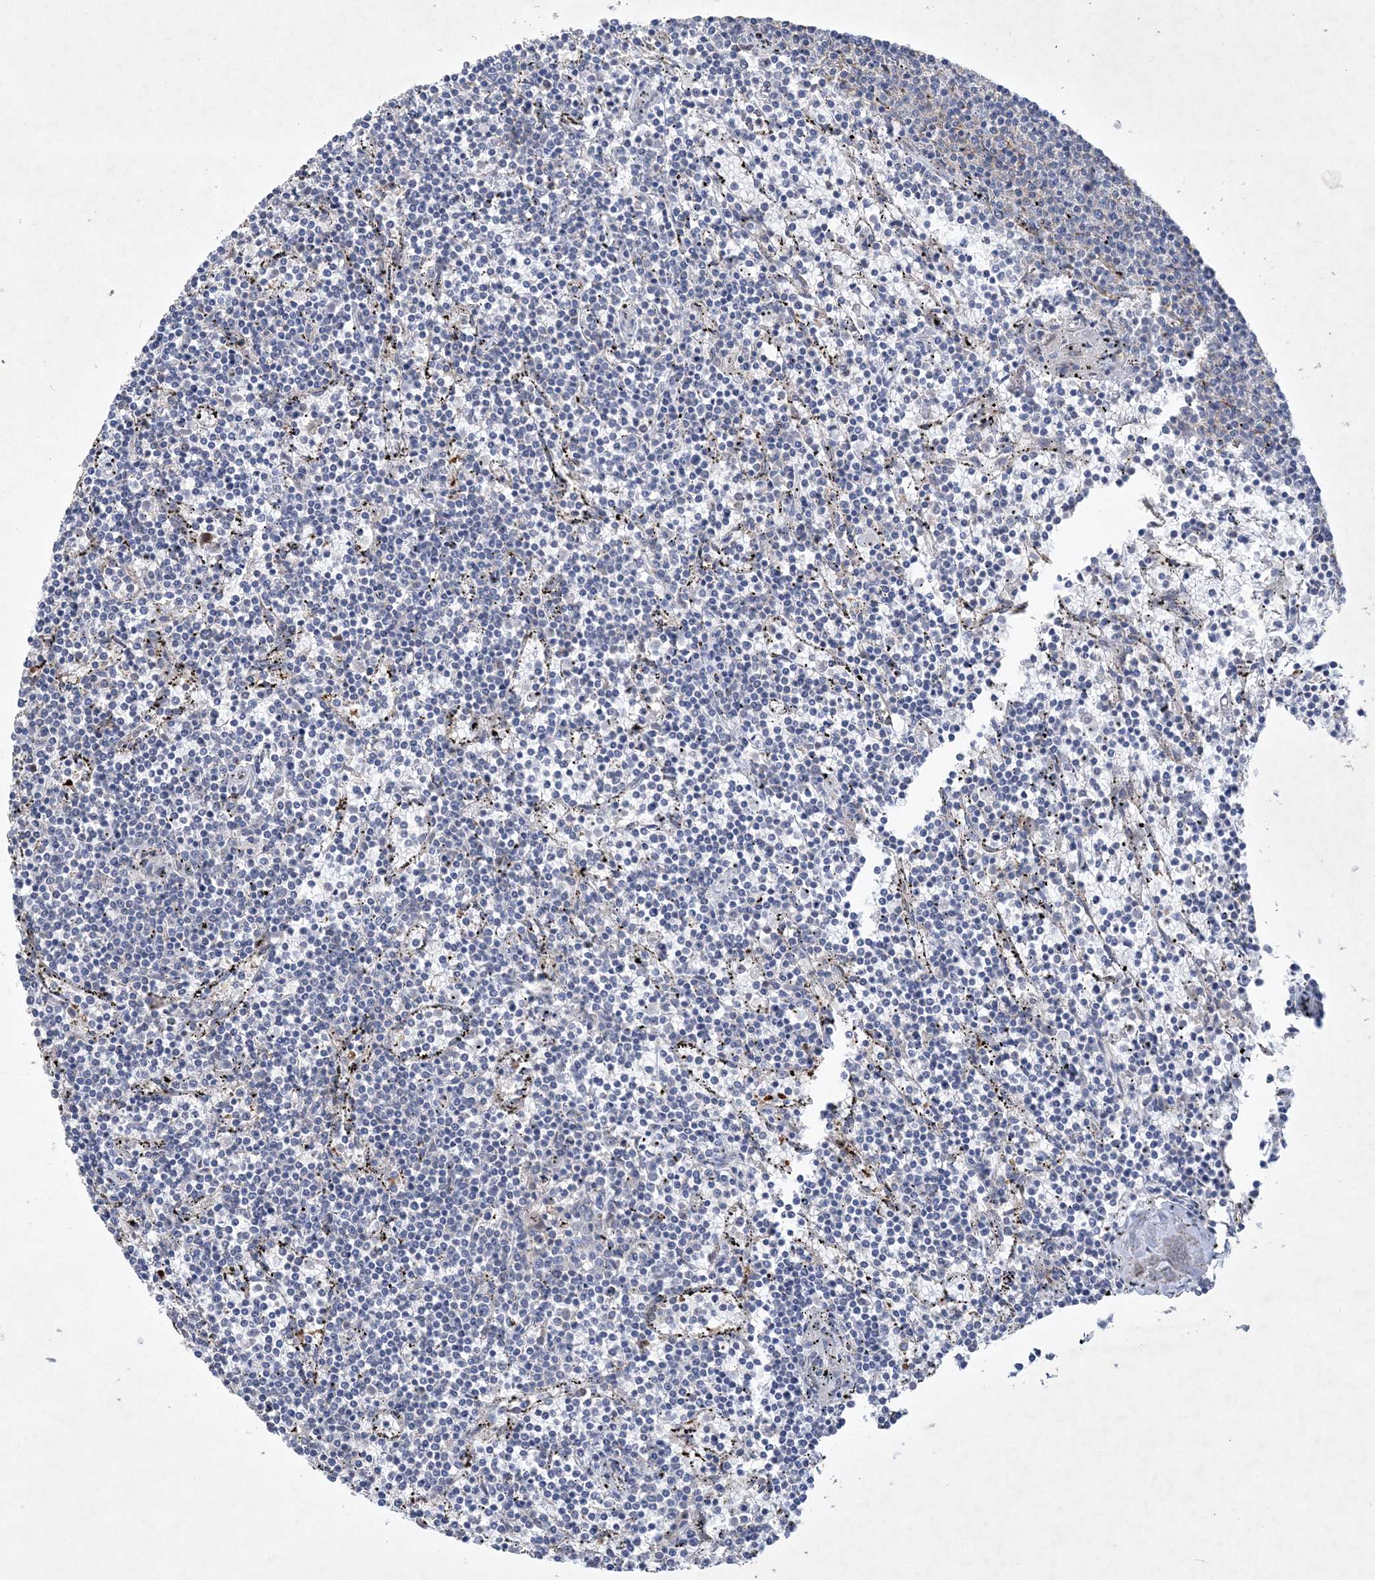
{"staining": {"intensity": "negative", "quantity": "none", "location": "none"}, "tissue": "lymphoma", "cell_type": "Tumor cells", "image_type": "cancer", "snomed": [{"axis": "morphology", "description": "Malignant lymphoma, non-Hodgkin's type, Low grade"}, {"axis": "topography", "description": "Spleen"}], "caption": "IHC of lymphoma reveals no staining in tumor cells. (Immunohistochemistry (ihc), brightfield microscopy, high magnification).", "gene": "FEZ2", "patient": {"sex": "female", "age": 50}}